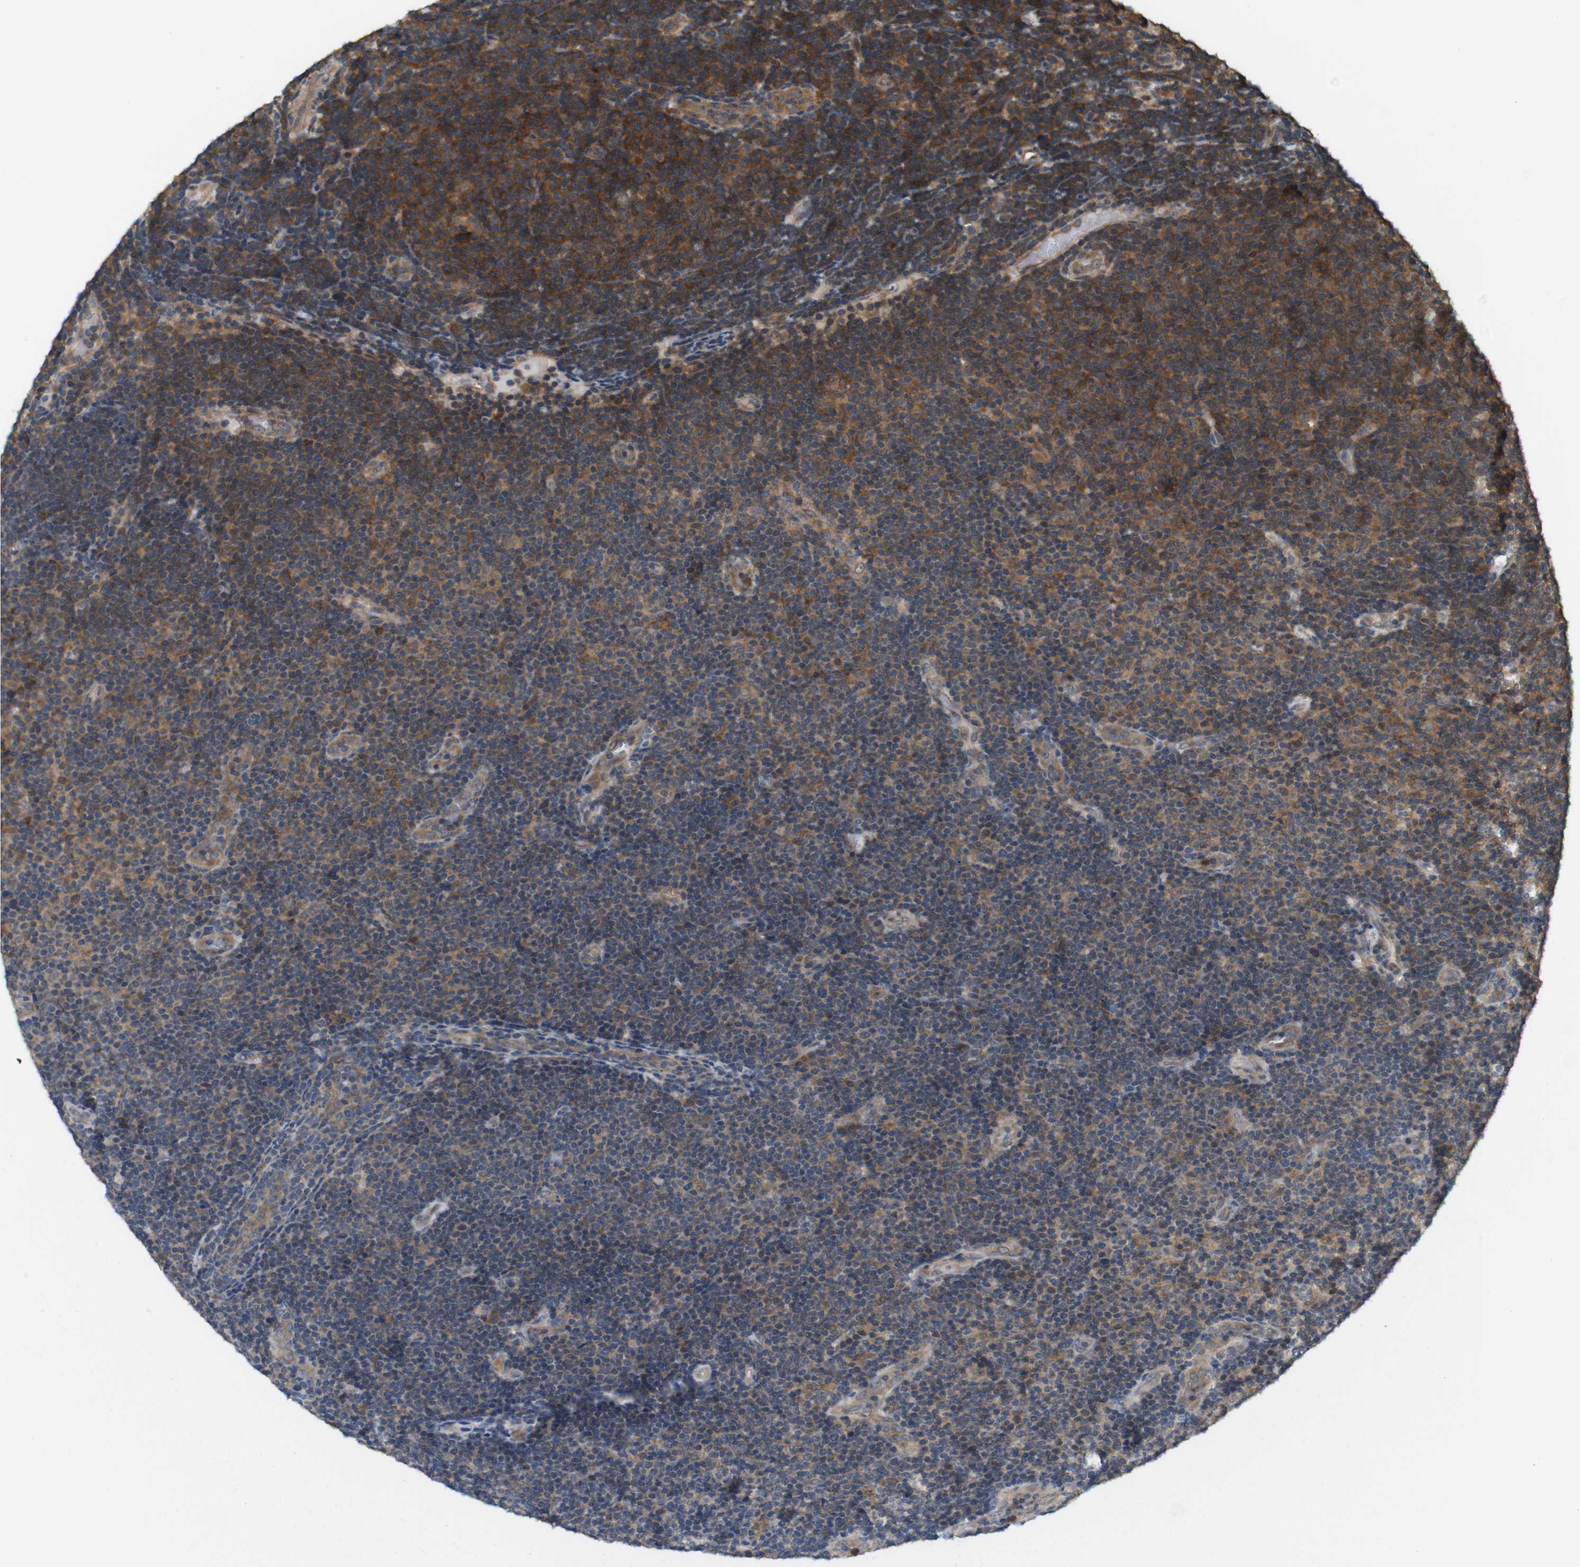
{"staining": {"intensity": "moderate", "quantity": ">75%", "location": "cytoplasmic/membranous"}, "tissue": "lymphoma", "cell_type": "Tumor cells", "image_type": "cancer", "snomed": [{"axis": "morphology", "description": "Malignant lymphoma, non-Hodgkin's type, Low grade"}, {"axis": "topography", "description": "Lymph node"}], "caption": "Immunohistochemistry image of lymphoma stained for a protein (brown), which reveals medium levels of moderate cytoplasmic/membranous positivity in approximately >75% of tumor cells.", "gene": "NFKBIE", "patient": {"sex": "male", "age": 83}}